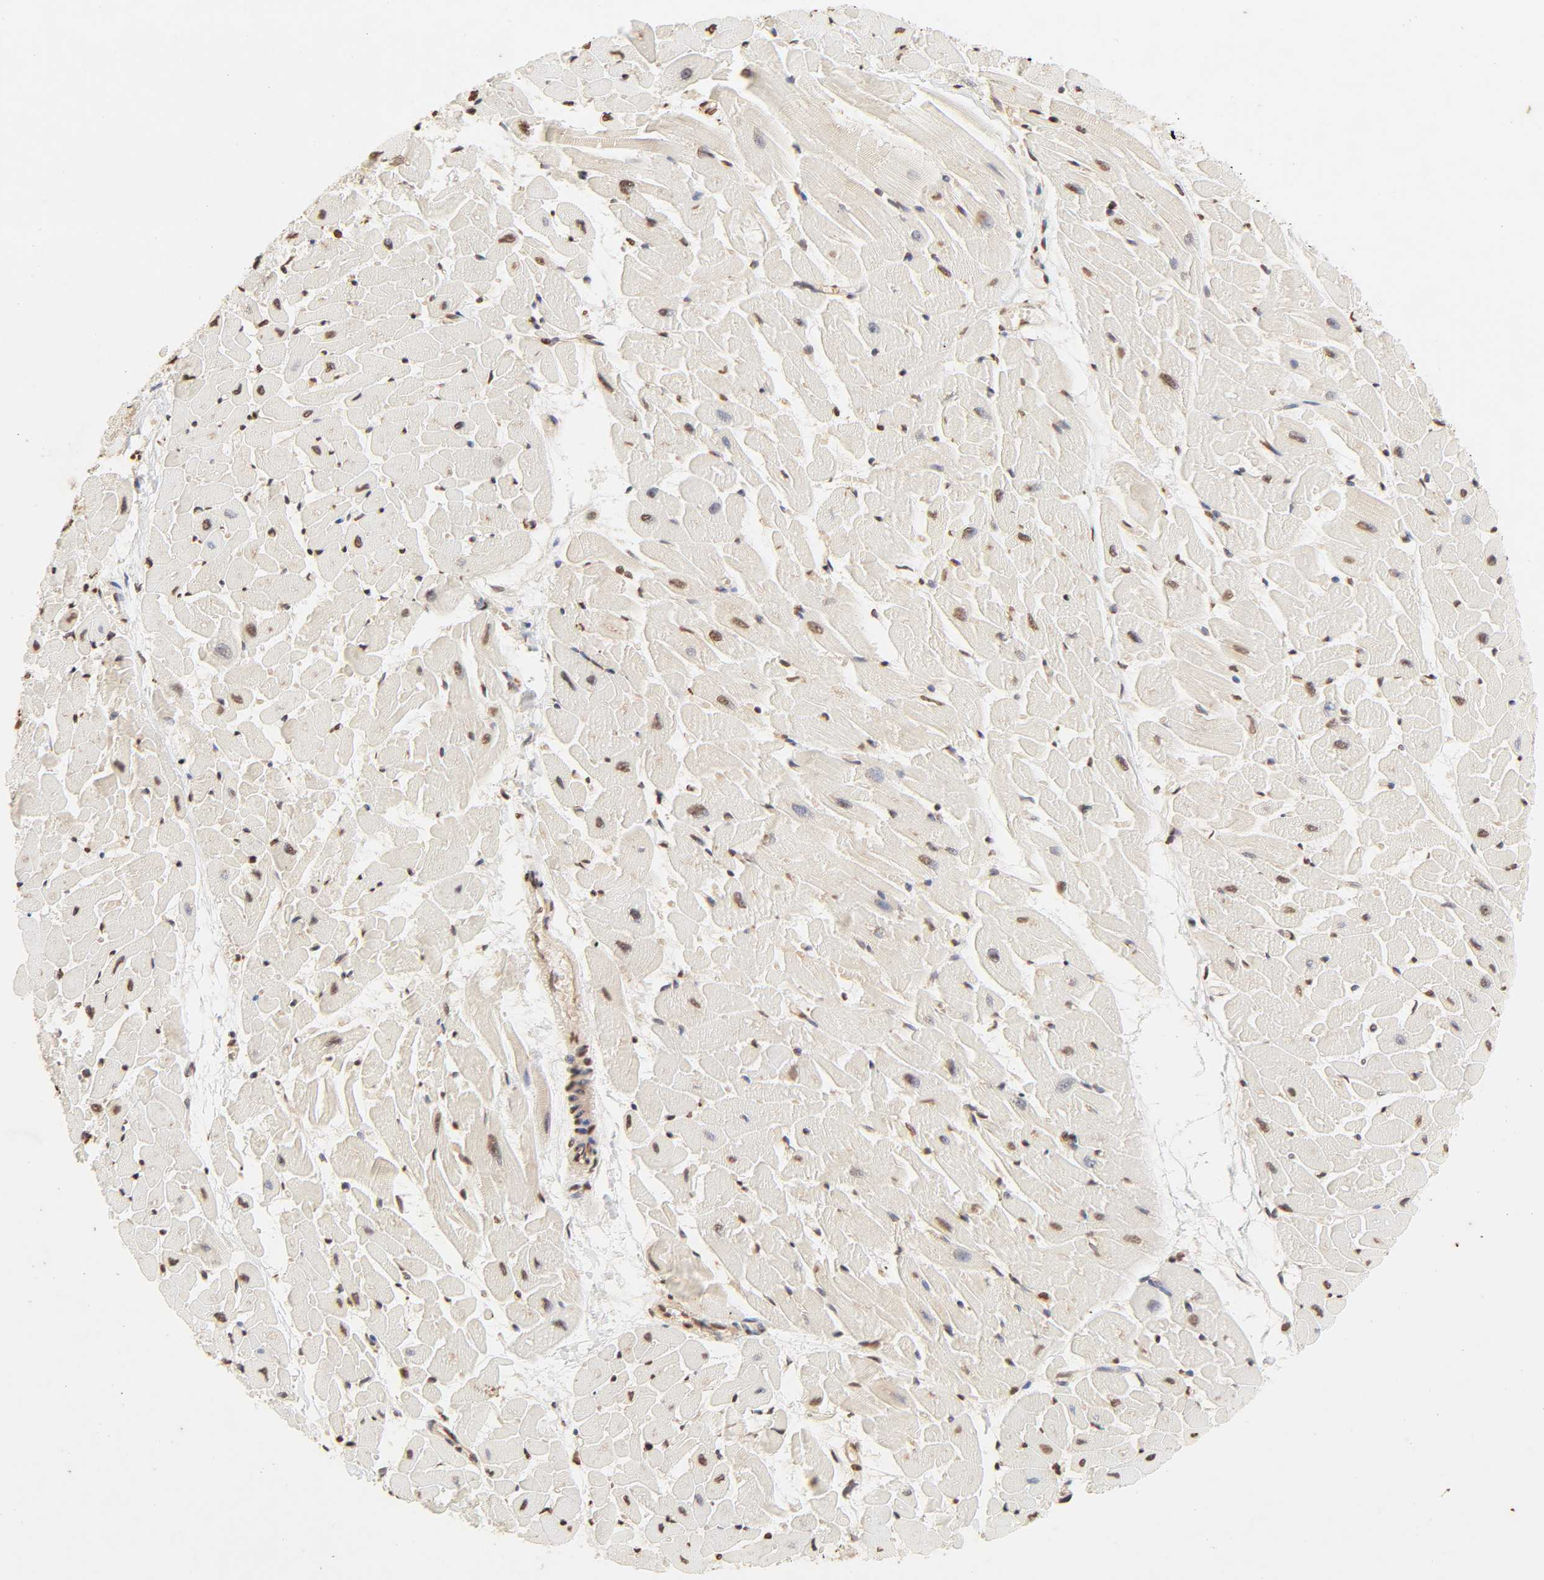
{"staining": {"intensity": "moderate", "quantity": ">75%", "location": "nuclear"}, "tissue": "heart muscle", "cell_type": "Cardiomyocytes", "image_type": "normal", "snomed": [{"axis": "morphology", "description": "Normal tissue, NOS"}, {"axis": "topography", "description": "Heart"}], "caption": "Cardiomyocytes reveal moderate nuclear staining in about >75% of cells in normal heart muscle.", "gene": "TBL1X", "patient": {"sex": "female", "age": 19}}